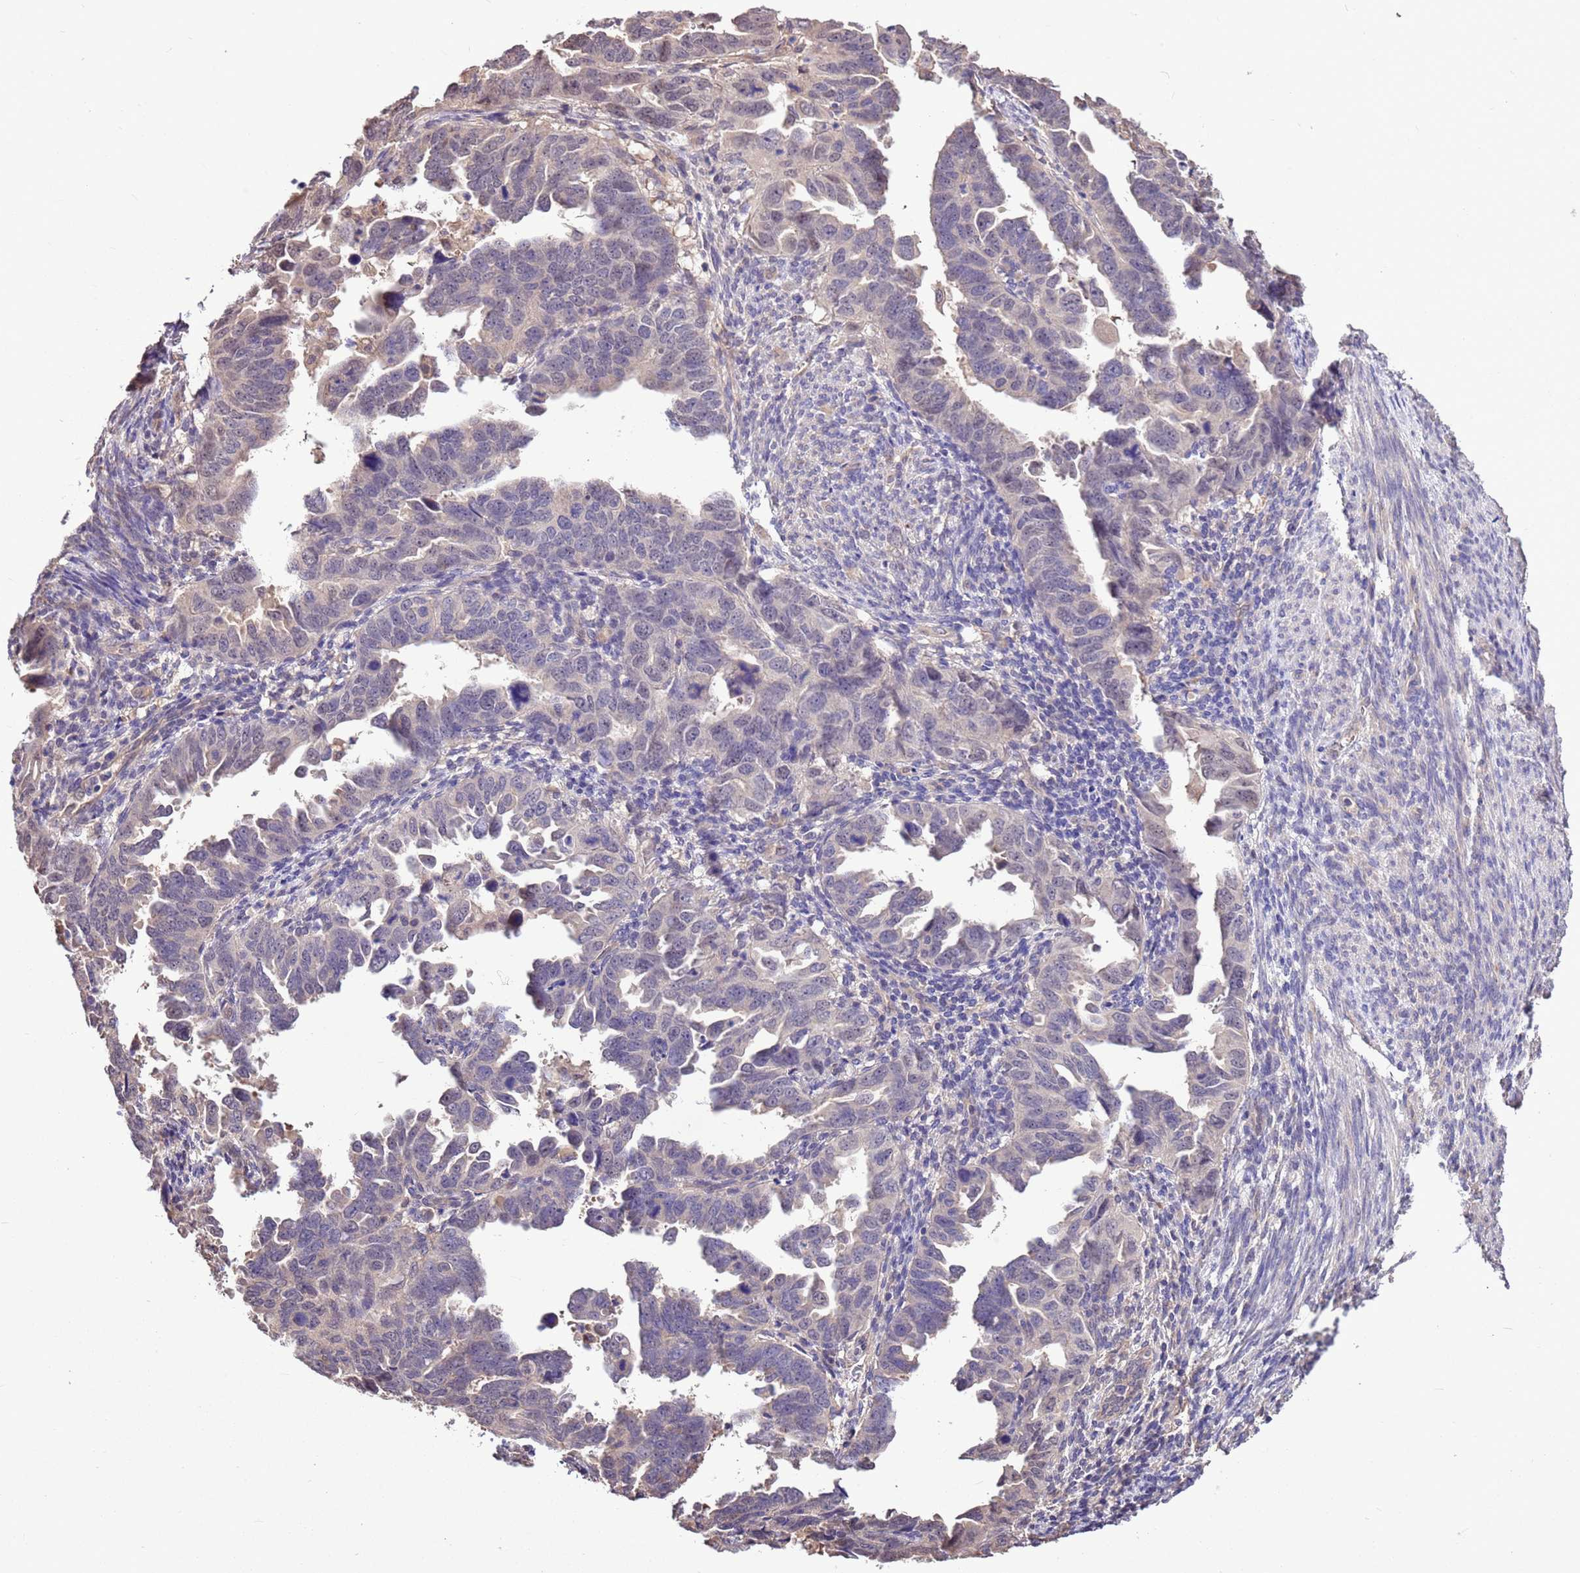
{"staining": {"intensity": "weak", "quantity": "<25%", "location": "nuclear"}, "tissue": "endometrial cancer", "cell_type": "Tumor cells", "image_type": "cancer", "snomed": [{"axis": "morphology", "description": "Adenocarcinoma, NOS"}, {"axis": "topography", "description": "Endometrium"}], "caption": "This image is of adenocarcinoma (endometrial) stained with immunohistochemistry to label a protein in brown with the nuclei are counter-stained blue. There is no staining in tumor cells.", "gene": "BBS5", "patient": {"sex": "female", "age": 65}}